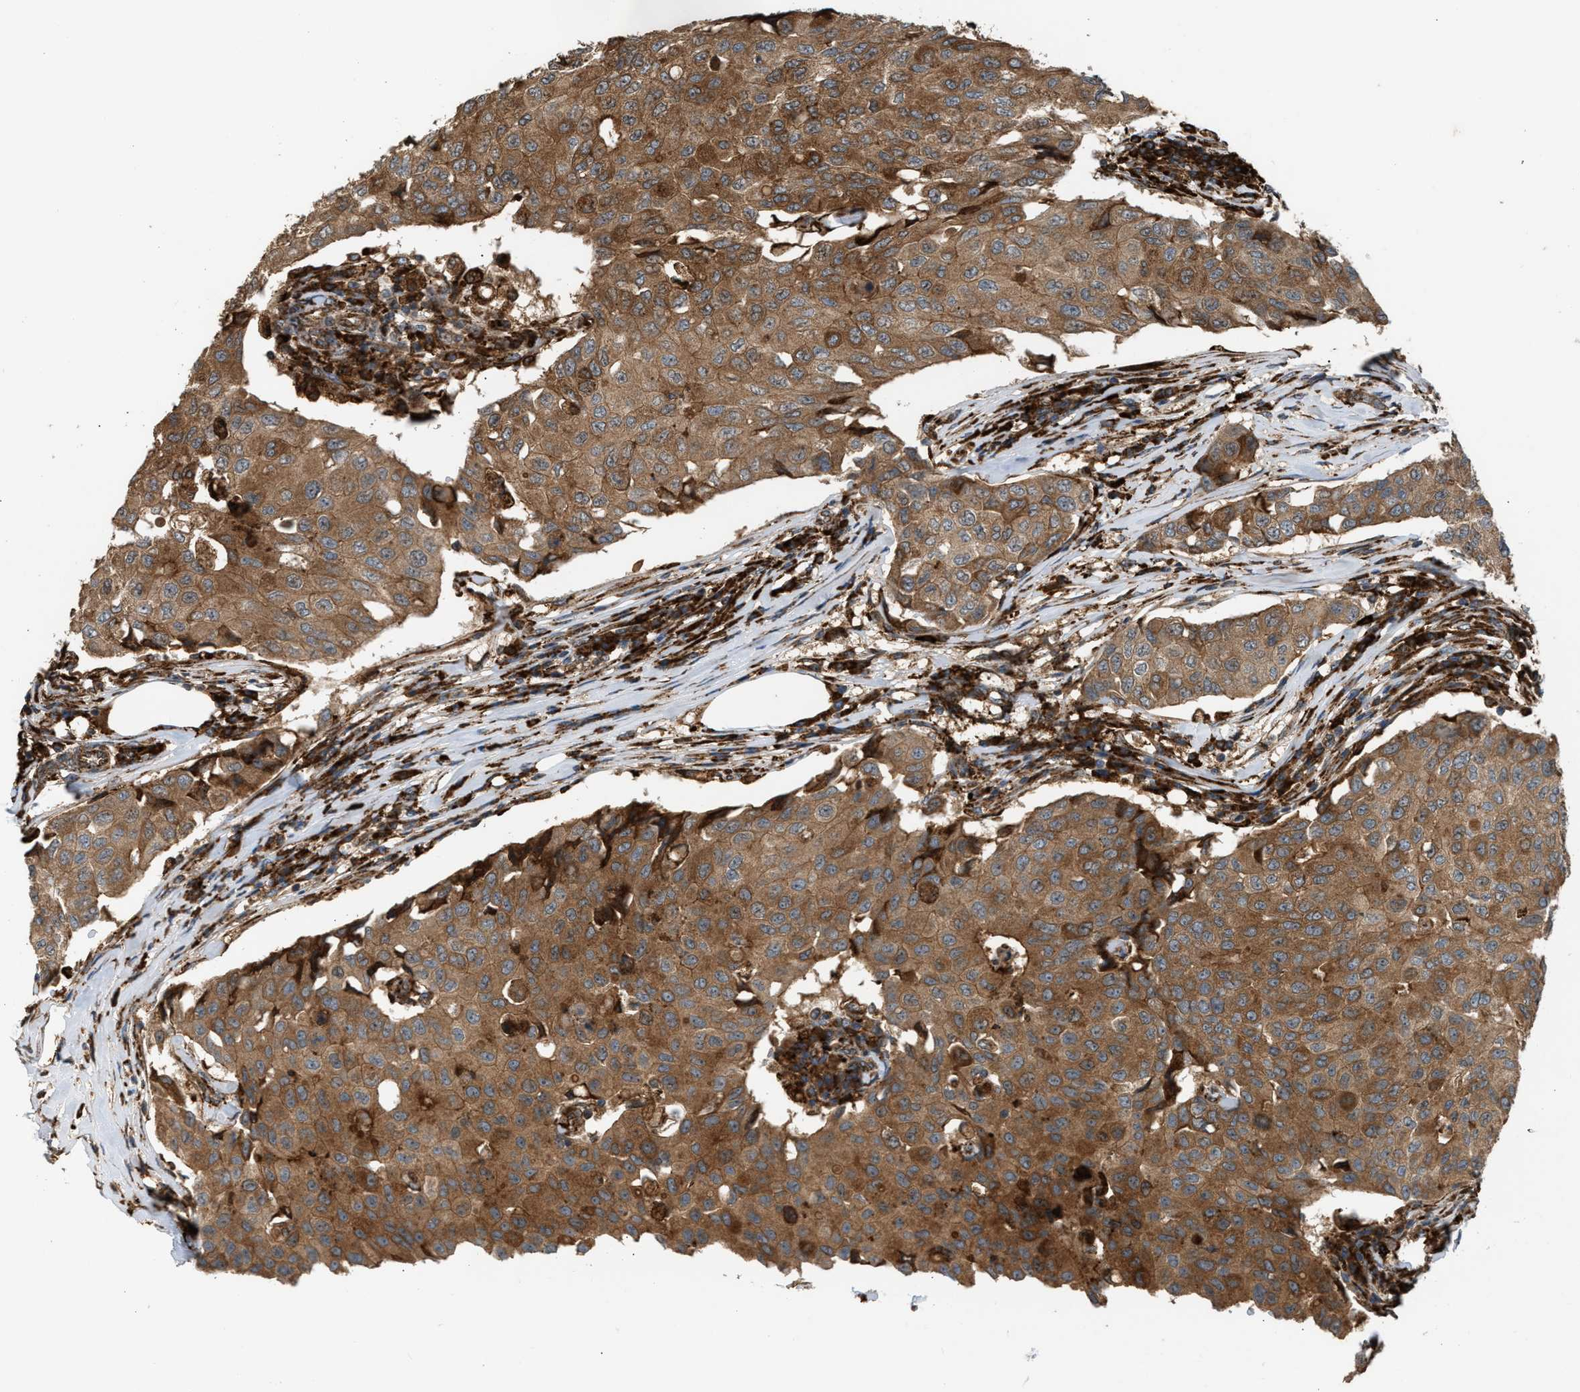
{"staining": {"intensity": "moderate", "quantity": ">75%", "location": "cytoplasmic/membranous"}, "tissue": "breast cancer", "cell_type": "Tumor cells", "image_type": "cancer", "snomed": [{"axis": "morphology", "description": "Duct carcinoma"}, {"axis": "topography", "description": "Breast"}], "caption": "Breast invasive ductal carcinoma tissue displays moderate cytoplasmic/membranous staining in approximately >75% of tumor cells, visualized by immunohistochemistry. The staining was performed using DAB (3,3'-diaminobenzidine), with brown indicating positive protein expression. Nuclei are stained blue with hematoxylin.", "gene": "BAIAP2L1", "patient": {"sex": "female", "age": 80}}